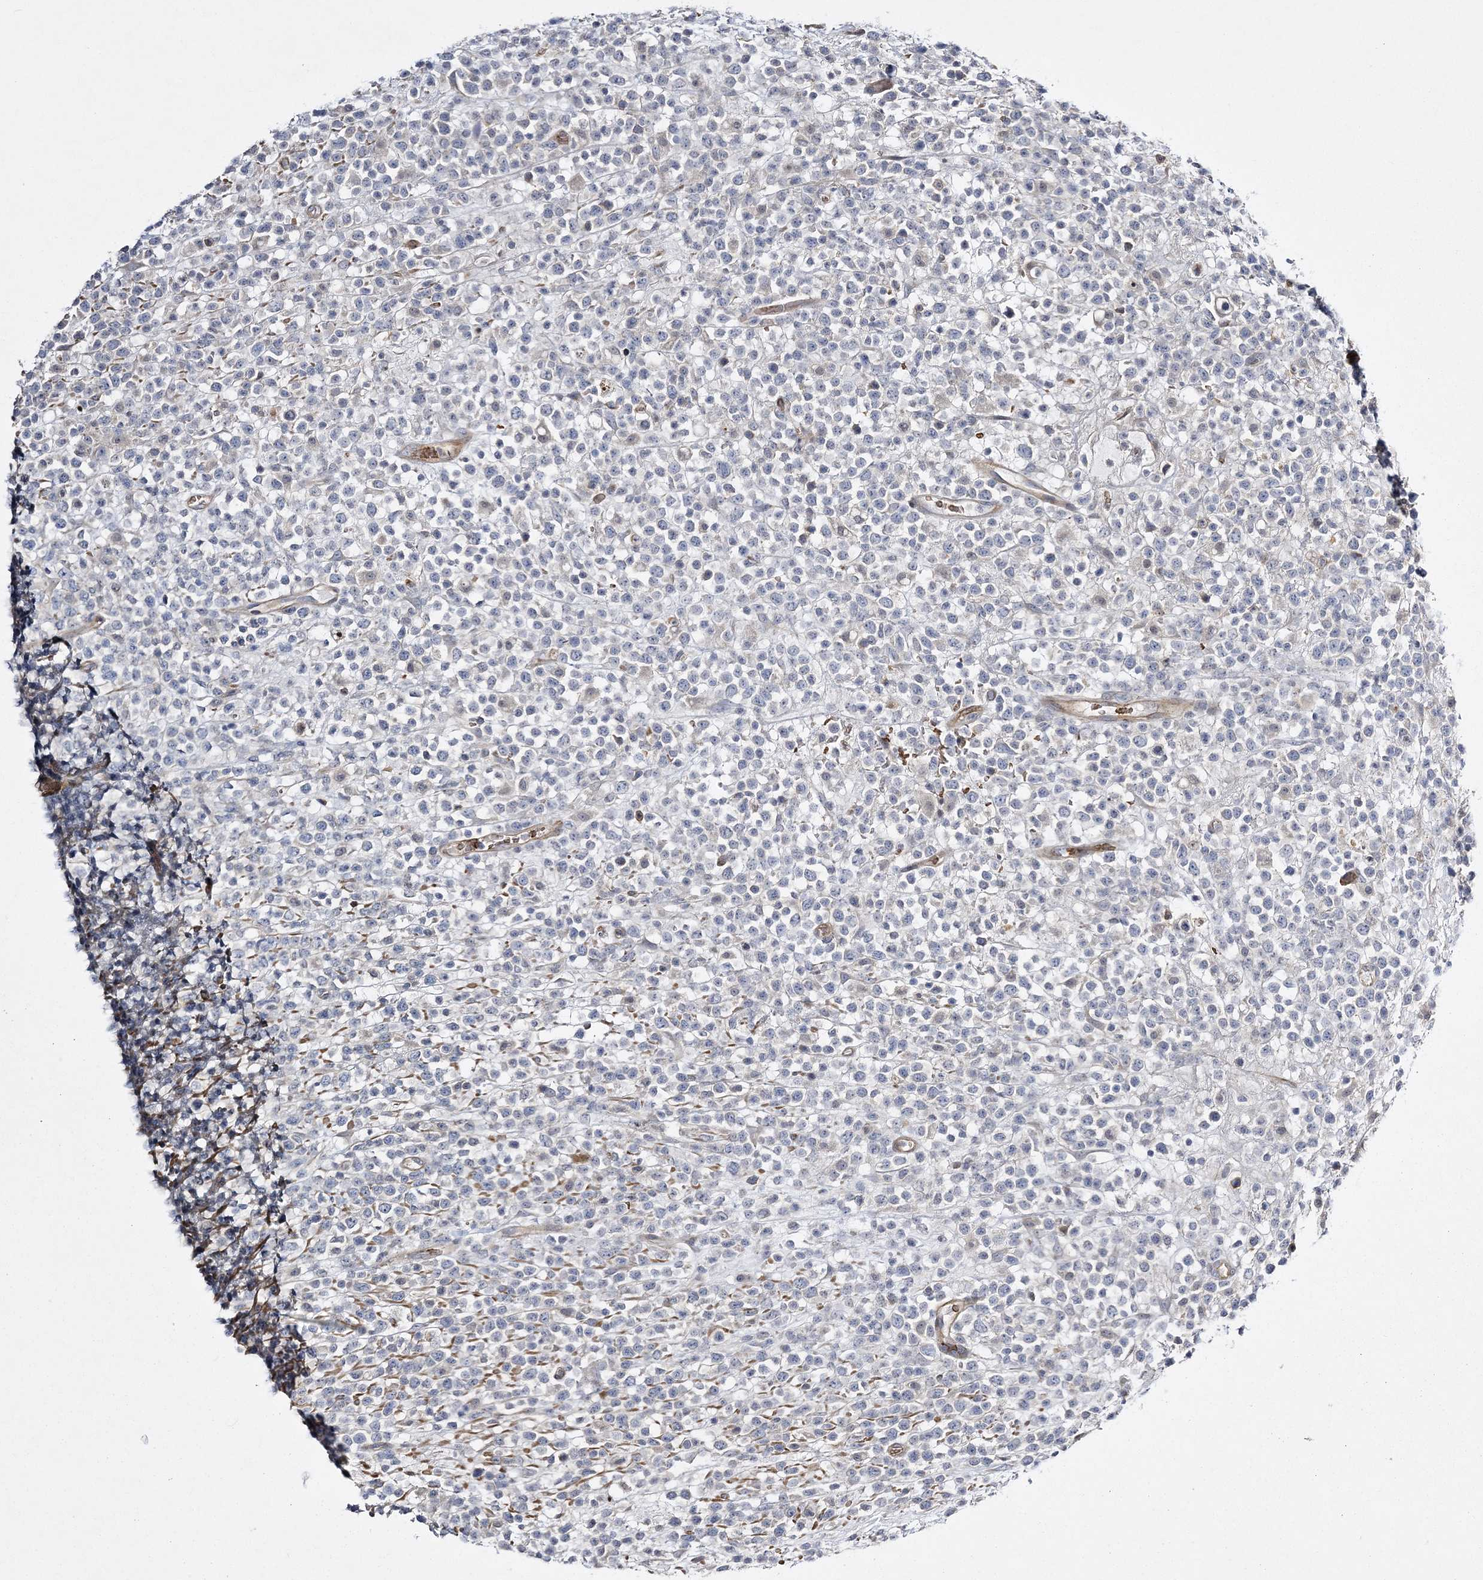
{"staining": {"intensity": "negative", "quantity": "none", "location": "none"}, "tissue": "lymphoma", "cell_type": "Tumor cells", "image_type": "cancer", "snomed": [{"axis": "morphology", "description": "Malignant lymphoma, non-Hodgkin's type, High grade"}, {"axis": "topography", "description": "Colon"}], "caption": "This is a image of IHC staining of lymphoma, which shows no staining in tumor cells.", "gene": "CALN1", "patient": {"sex": "female", "age": 53}}